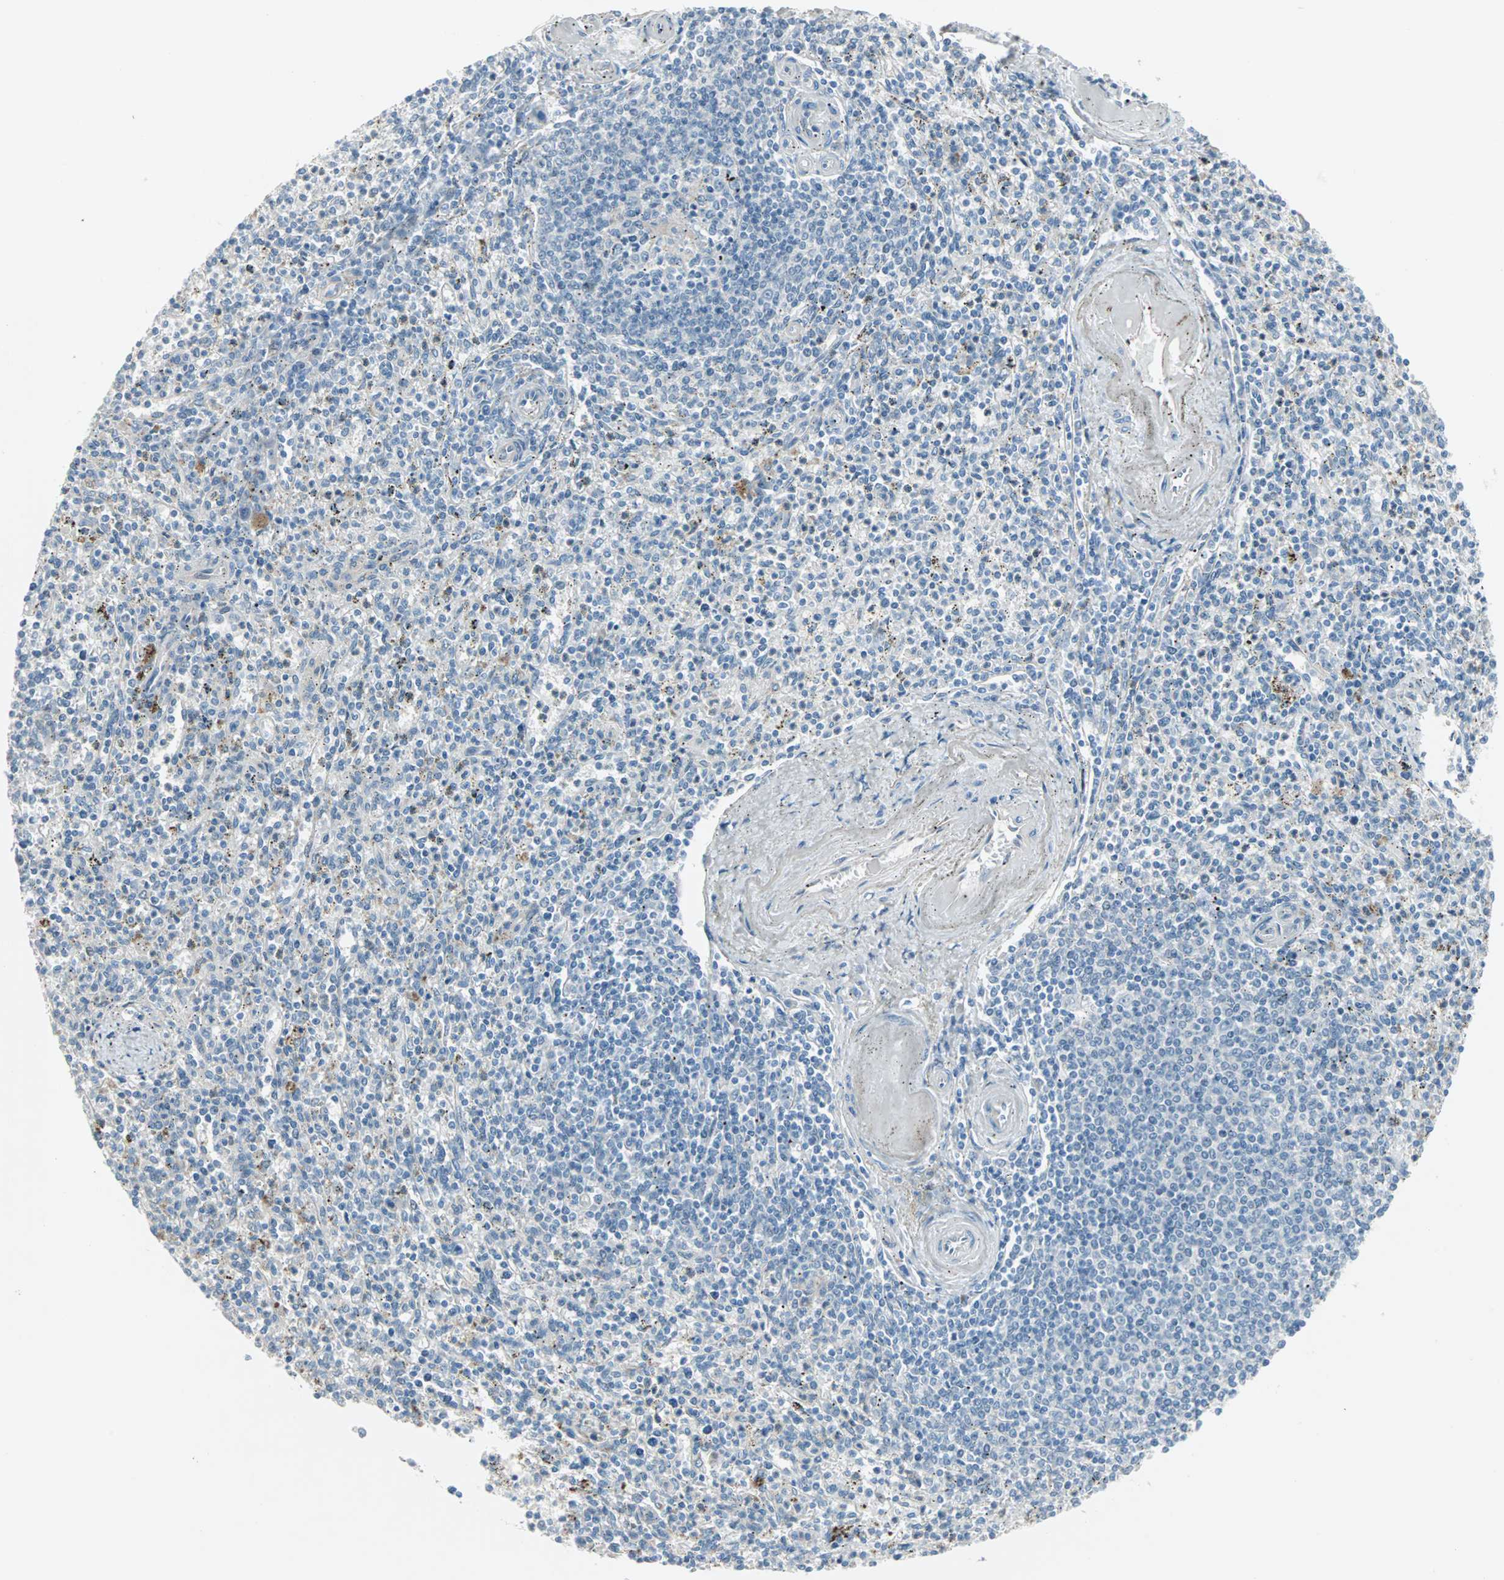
{"staining": {"intensity": "negative", "quantity": "none", "location": "none"}, "tissue": "spleen", "cell_type": "Cells in red pulp", "image_type": "normal", "snomed": [{"axis": "morphology", "description": "Normal tissue, NOS"}, {"axis": "topography", "description": "Spleen"}], "caption": "Immunohistochemistry photomicrograph of normal spleen stained for a protein (brown), which exhibits no expression in cells in red pulp.", "gene": "CAND2", "patient": {"sex": "male", "age": 72}}